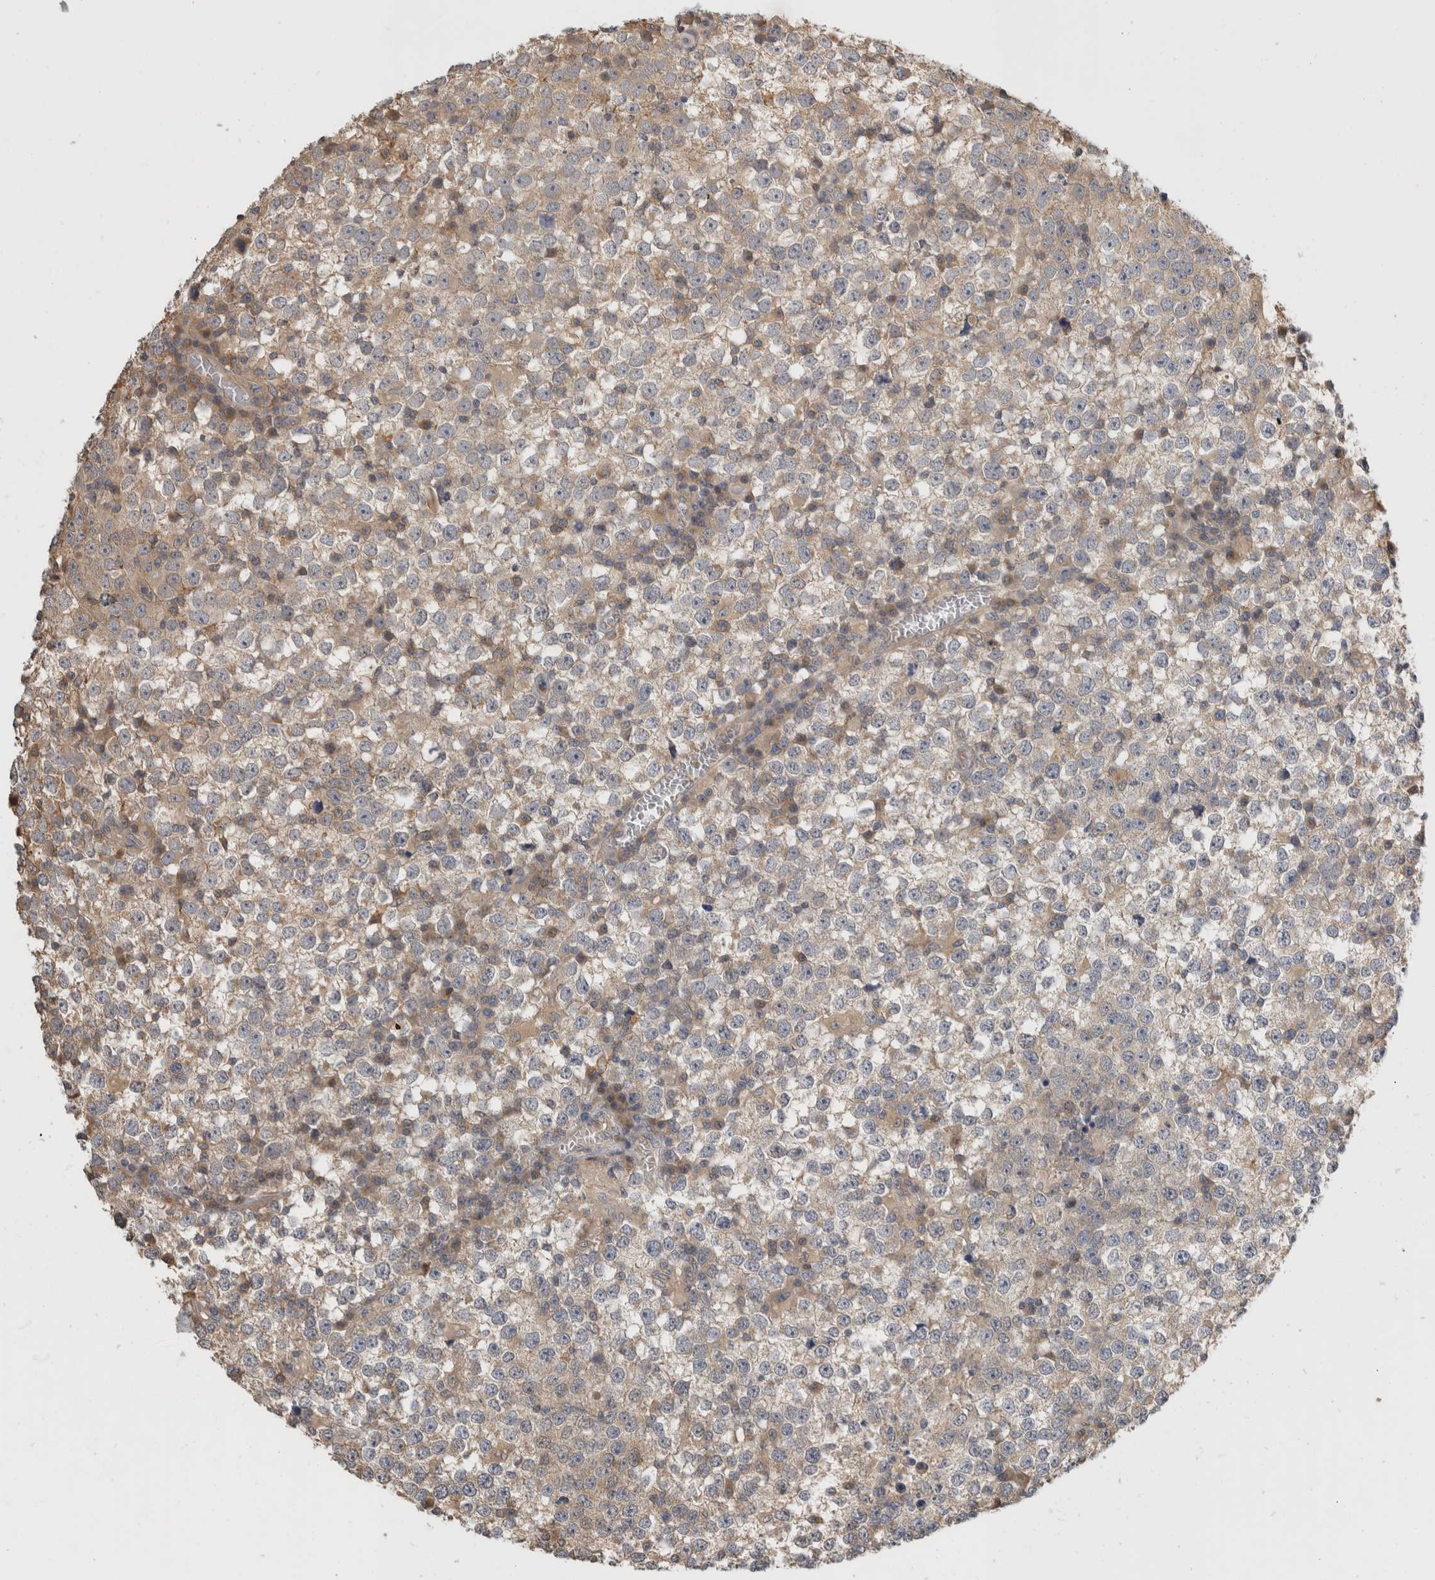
{"staining": {"intensity": "weak", "quantity": "25%-75%", "location": "cytoplasmic/membranous"}, "tissue": "testis cancer", "cell_type": "Tumor cells", "image_type": "cancer", "snomed": [{"axis": "morphology", "description": "Seminoma, NOS"}, {"axis": "topography", "description": "Testis"}], "caption": "Testis seminoma stained with DAB IHC shows low levels of weak cytoplasmic/membranous positivity in about 25%-75% of tumor cells.", "gene": "PGM1", "patient": {"sex": "male", "age": 65}}